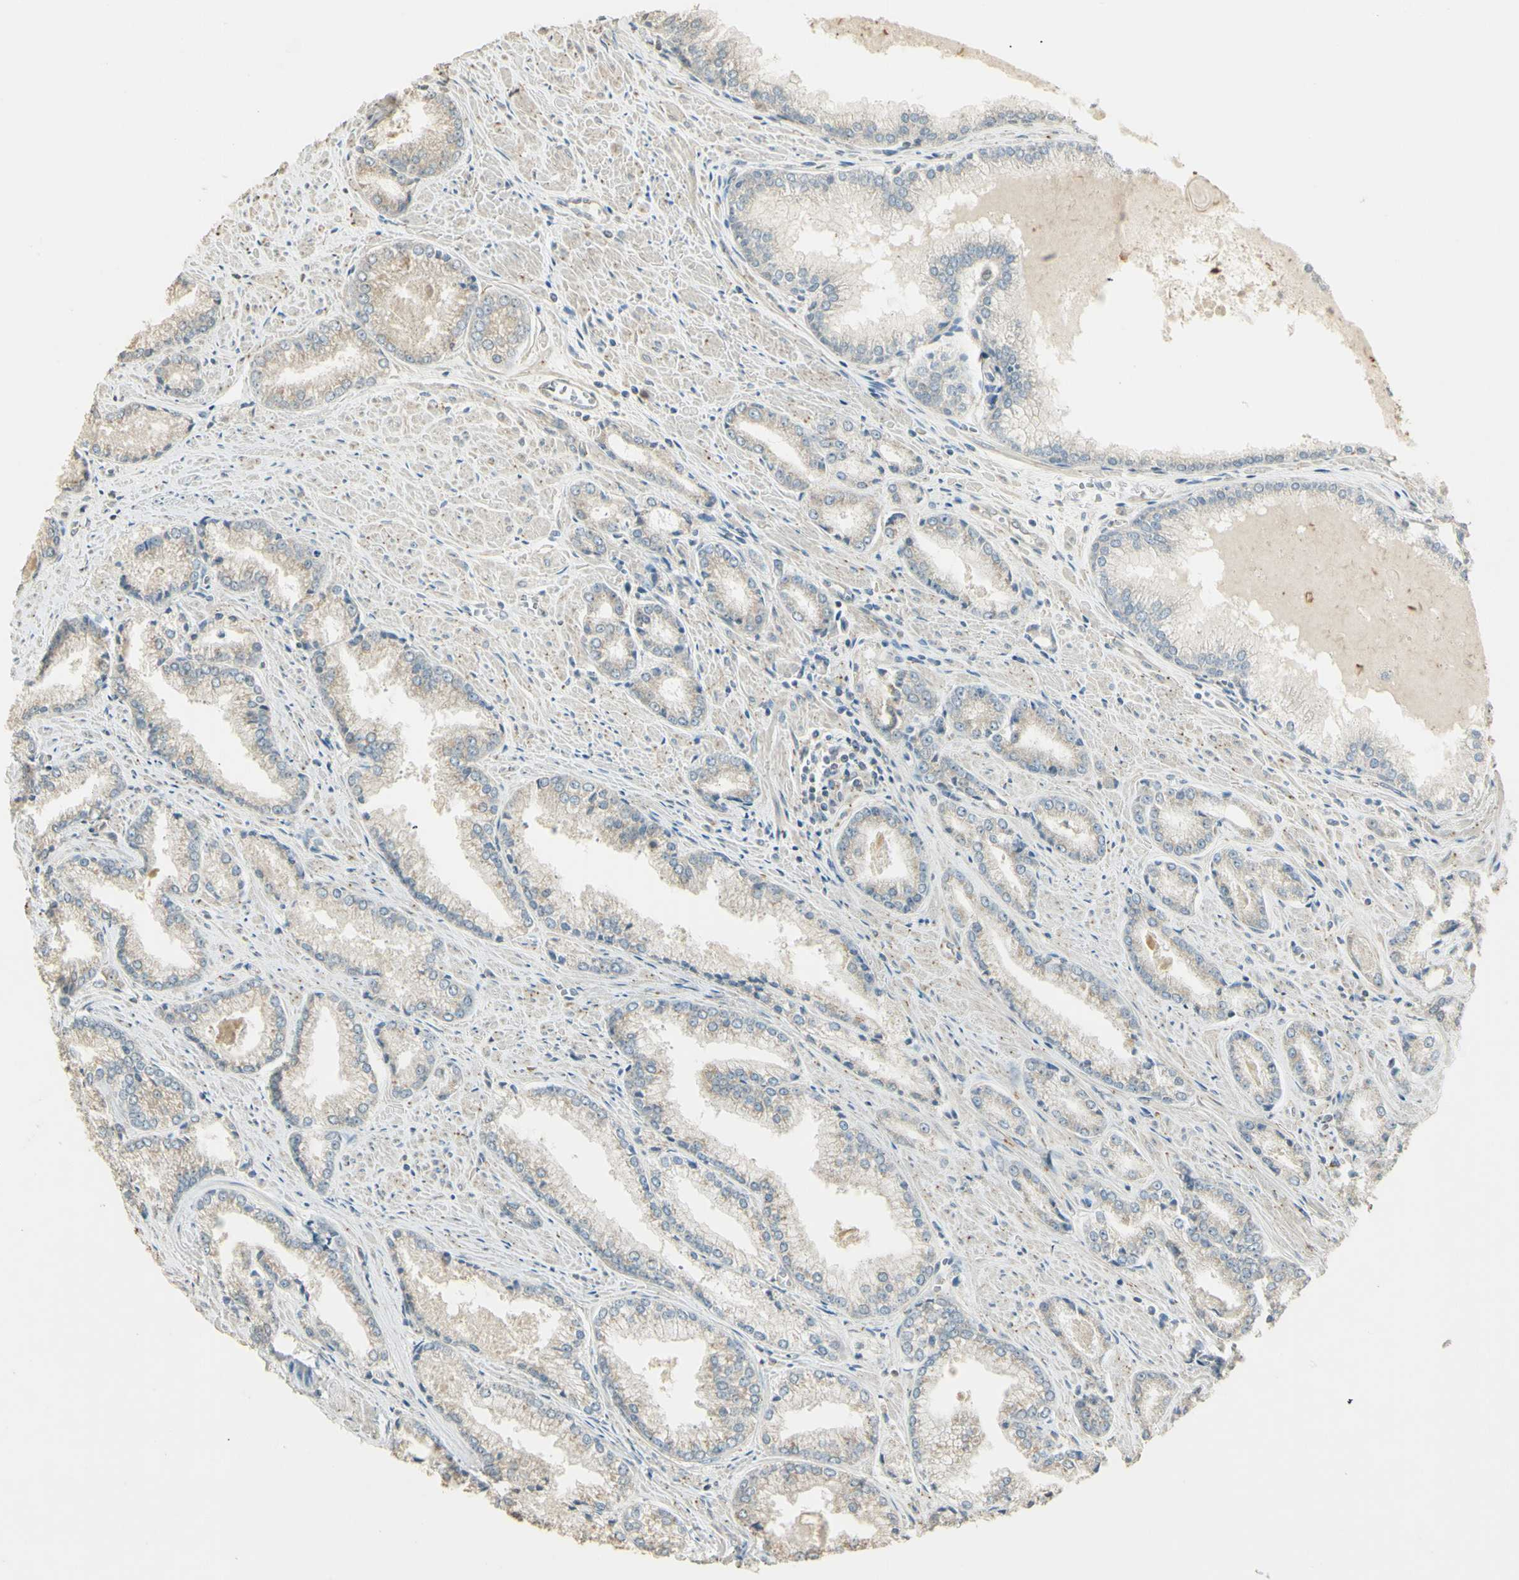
{"staining": {"intensity": "weak", "quantity": "25%-75%", "location": "cytoplasmic/membranous"}, "tissue": "prostate cancer", "cell_type": "Tumor cells", "image_type": "cancer", "snomed": [{"axis": "morphology", "description": "Adenocarcinoma, Low grade"}, {"axis": "topography", "description": "Prostate"}], "caption": "Weak cytoplasmic/membranous expression is identified in about 25%-75% of tumor cells in low-grade adenocarcinoma (prostate). (Brightfield microscopy of DAB IHC at high magnification).", "gene": "UXS1", "patient": {"sex": "male", "age": 64}}